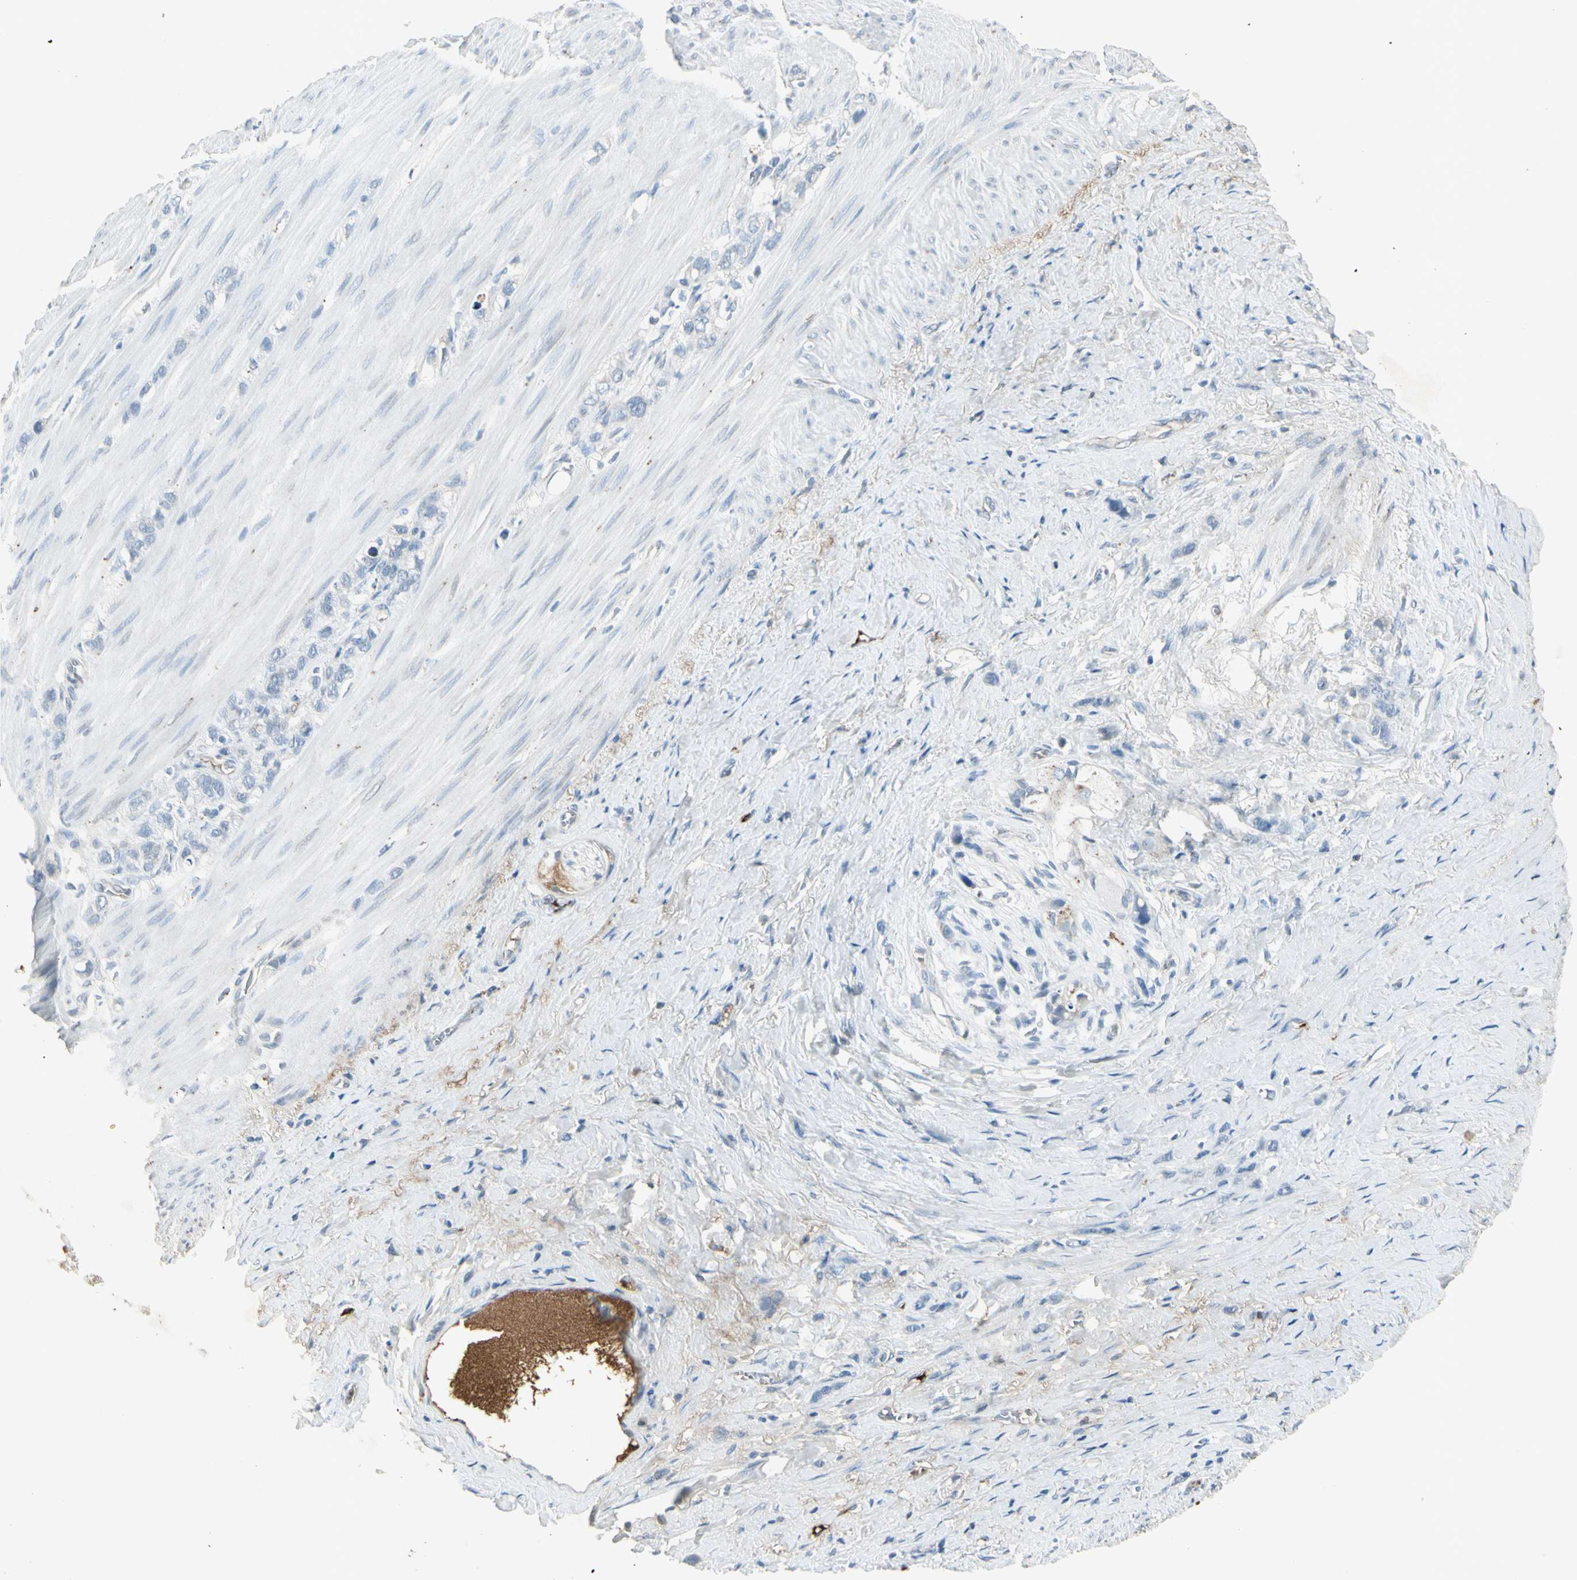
{"staining": {"intensity": "negative", "quantity": "none", "location": "none"}, "tissue": "stomach cancer", "cell_type": "Tumor cells", "image_type": "cancer", "snomed": [{"axis": "morphology", "description": "Normal tissue, NOS"}, {"axis": "morphology", "description": "Adenocarcinoma, NOS"}, {"axis": "morphology", "description": "Adenocarcinoma, High grade"}, {"axis": "topography", "description": "Stomach, upper"}, {"axis": "topography", "description": "Stomach"}], "caption": "High power microscopy image of an immunohistochemistry (IHC) micrograph of stomach cancer, revealing no significant staining in tumor cells.", "gene": "IGHM", "patient": {"sex": "female", "age": 65}}